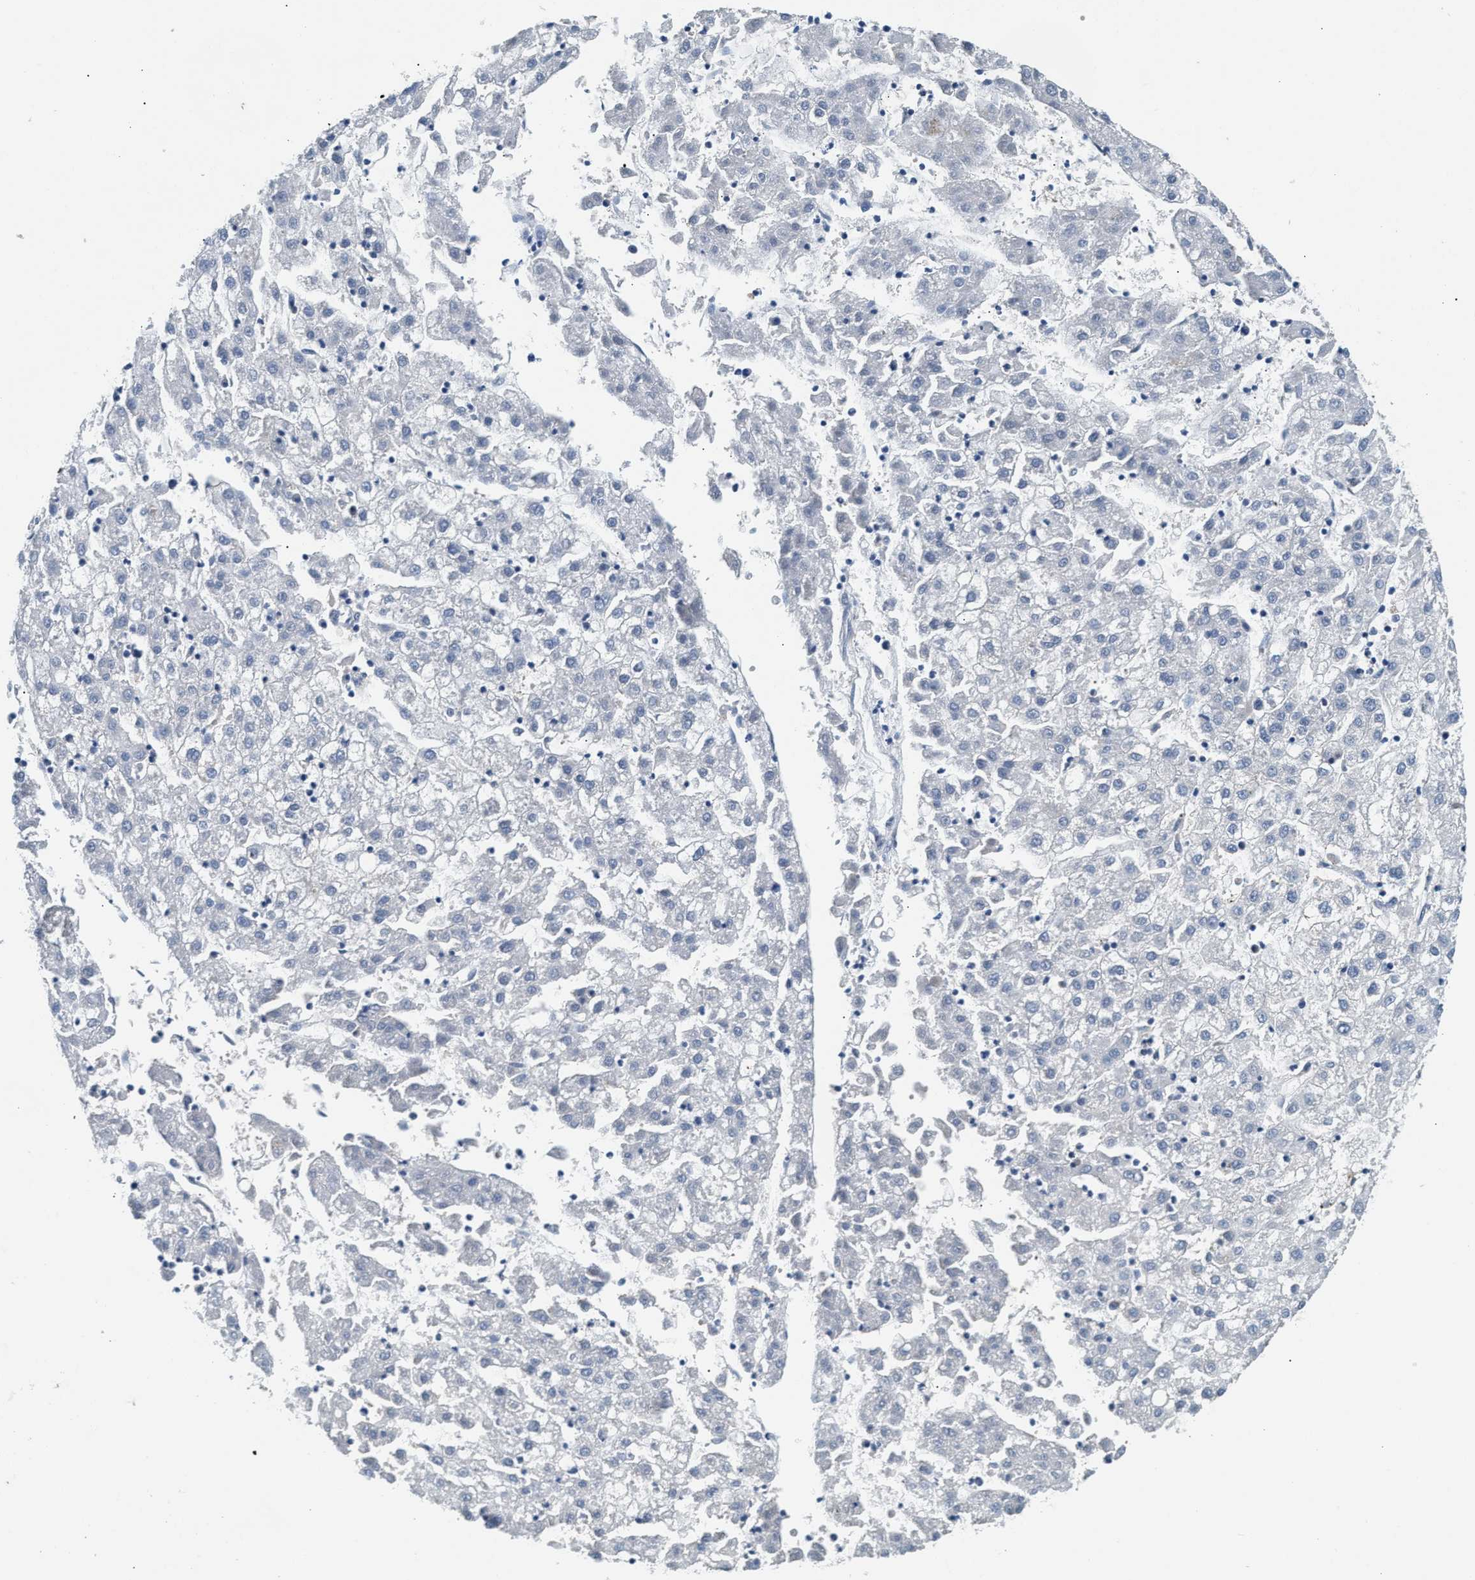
{"staining": {"intensity": "negative", "quantity": "none", "location": "none"}, "tissue": "liver cancer", "cell_type": "Tumor cells", "image_type": "cancer", "snomed": [{"axis": "morphology", "description": "Carcinoma, Hepatocellular, NOS"}, {"axis": "topography", "description": "Liver"}], "caption": "Liver hepatocellular carcinoma was stained to show a protein in brown. There is no significant positivity in tumor cells. (Brightfield microscopy of DAB IHC at high magnification).", "gene": "NSUN7", "patient": {"sex": "male", "age": 72}}